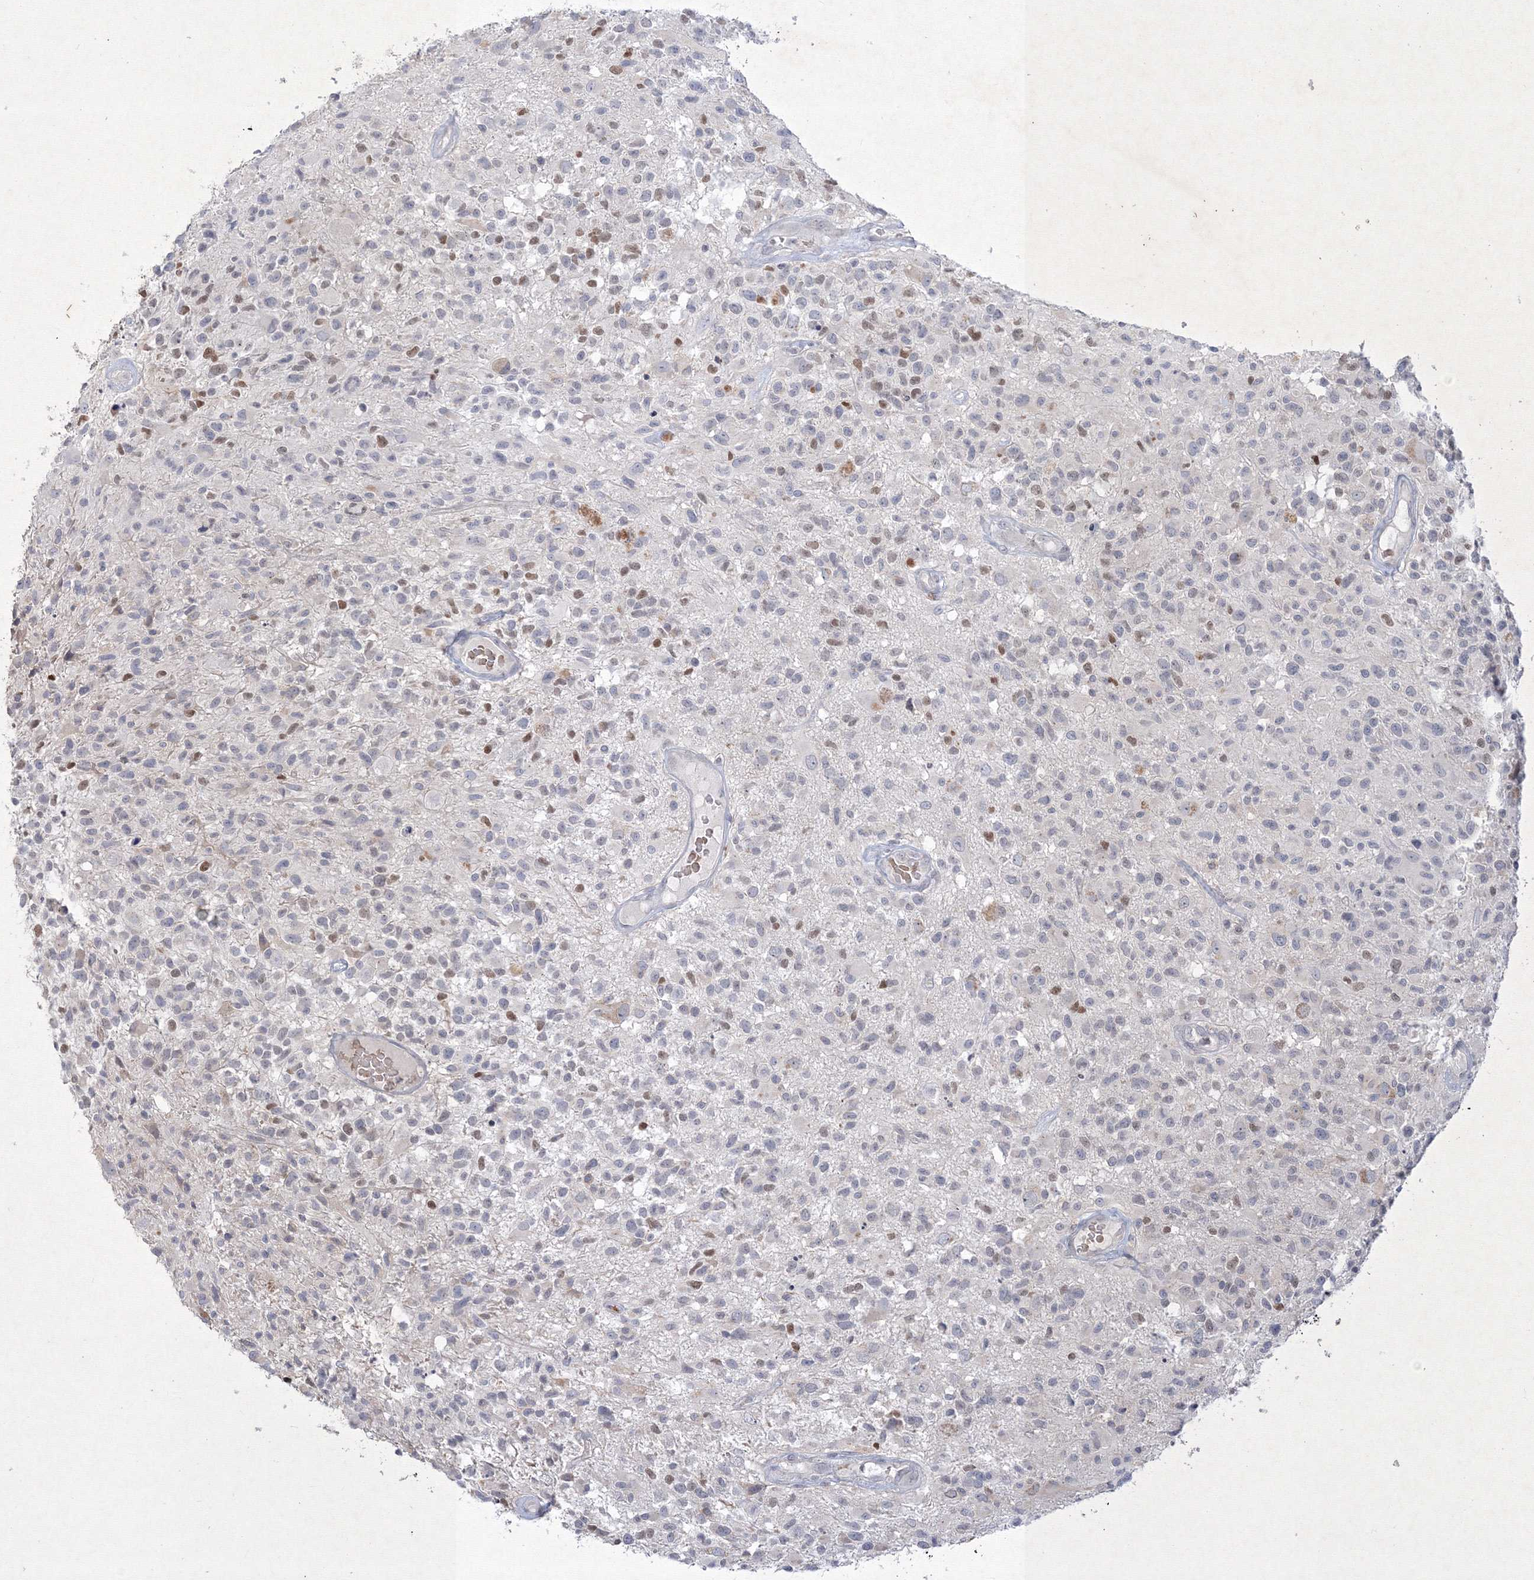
{"staining": {"intensity": "moderate", "quantity": "<25%", "location": "nuclear"}, "tissue": "glioma", "cell_type": "Tumor cells", "image_type": "cancer", "snomed": [{"axis": "morphology", "description": "Glioma, malignant, High grade"}, {"axis": "morphology", "description": "Glioblastoma, NOS"}, {"axis": "topography", "description": "Brain"}], "caption": "Moderate nuclear staining is appreciated in about <25% of tumor cells in glioblastoma. (brown staining indicates protein expression, while blue staining denotes nuclei).", "gene": "NXPE3", "patient": {"sex": "male", "age": 60}}